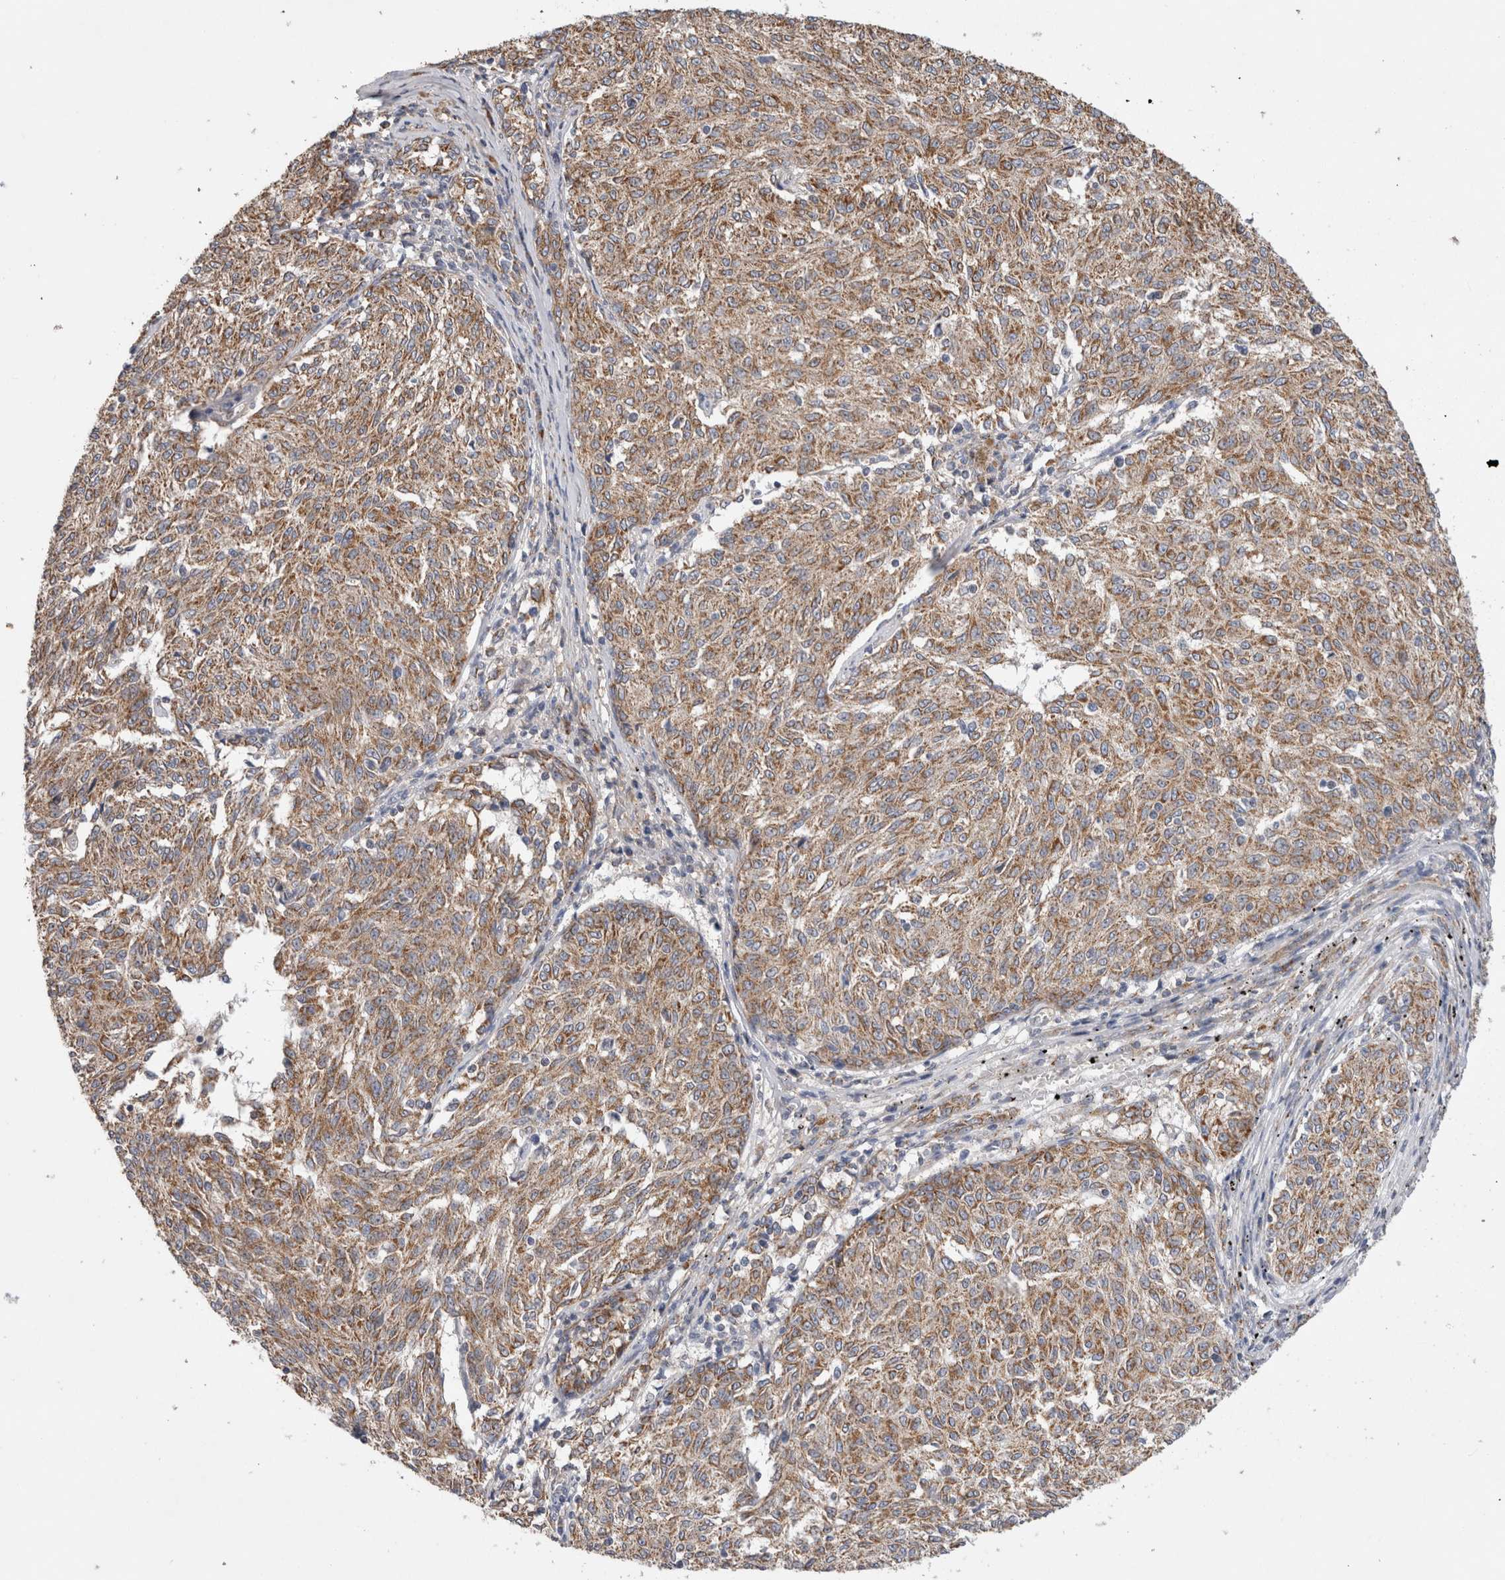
{"staining": {"intensity": "moderate", "quantity": ">75%", "location": "cytoplasmic/membranous"}, "tissue": "melanoma", "cell_type": "Tumor cells", "image_type": "cancer", "snomed": [{"axis": "morphology", "description": "Malignant melanoma, NOS"}, {"axis": "topography", "description": "Skin"}], "caption": "Protein positivity by IHC displays moderate cytoplasmic/membranous positivity in about >75% of tumor cells in malignant melanoma.", "gene": "IARS2", "patient": {"sex": "female", "age": 72}}